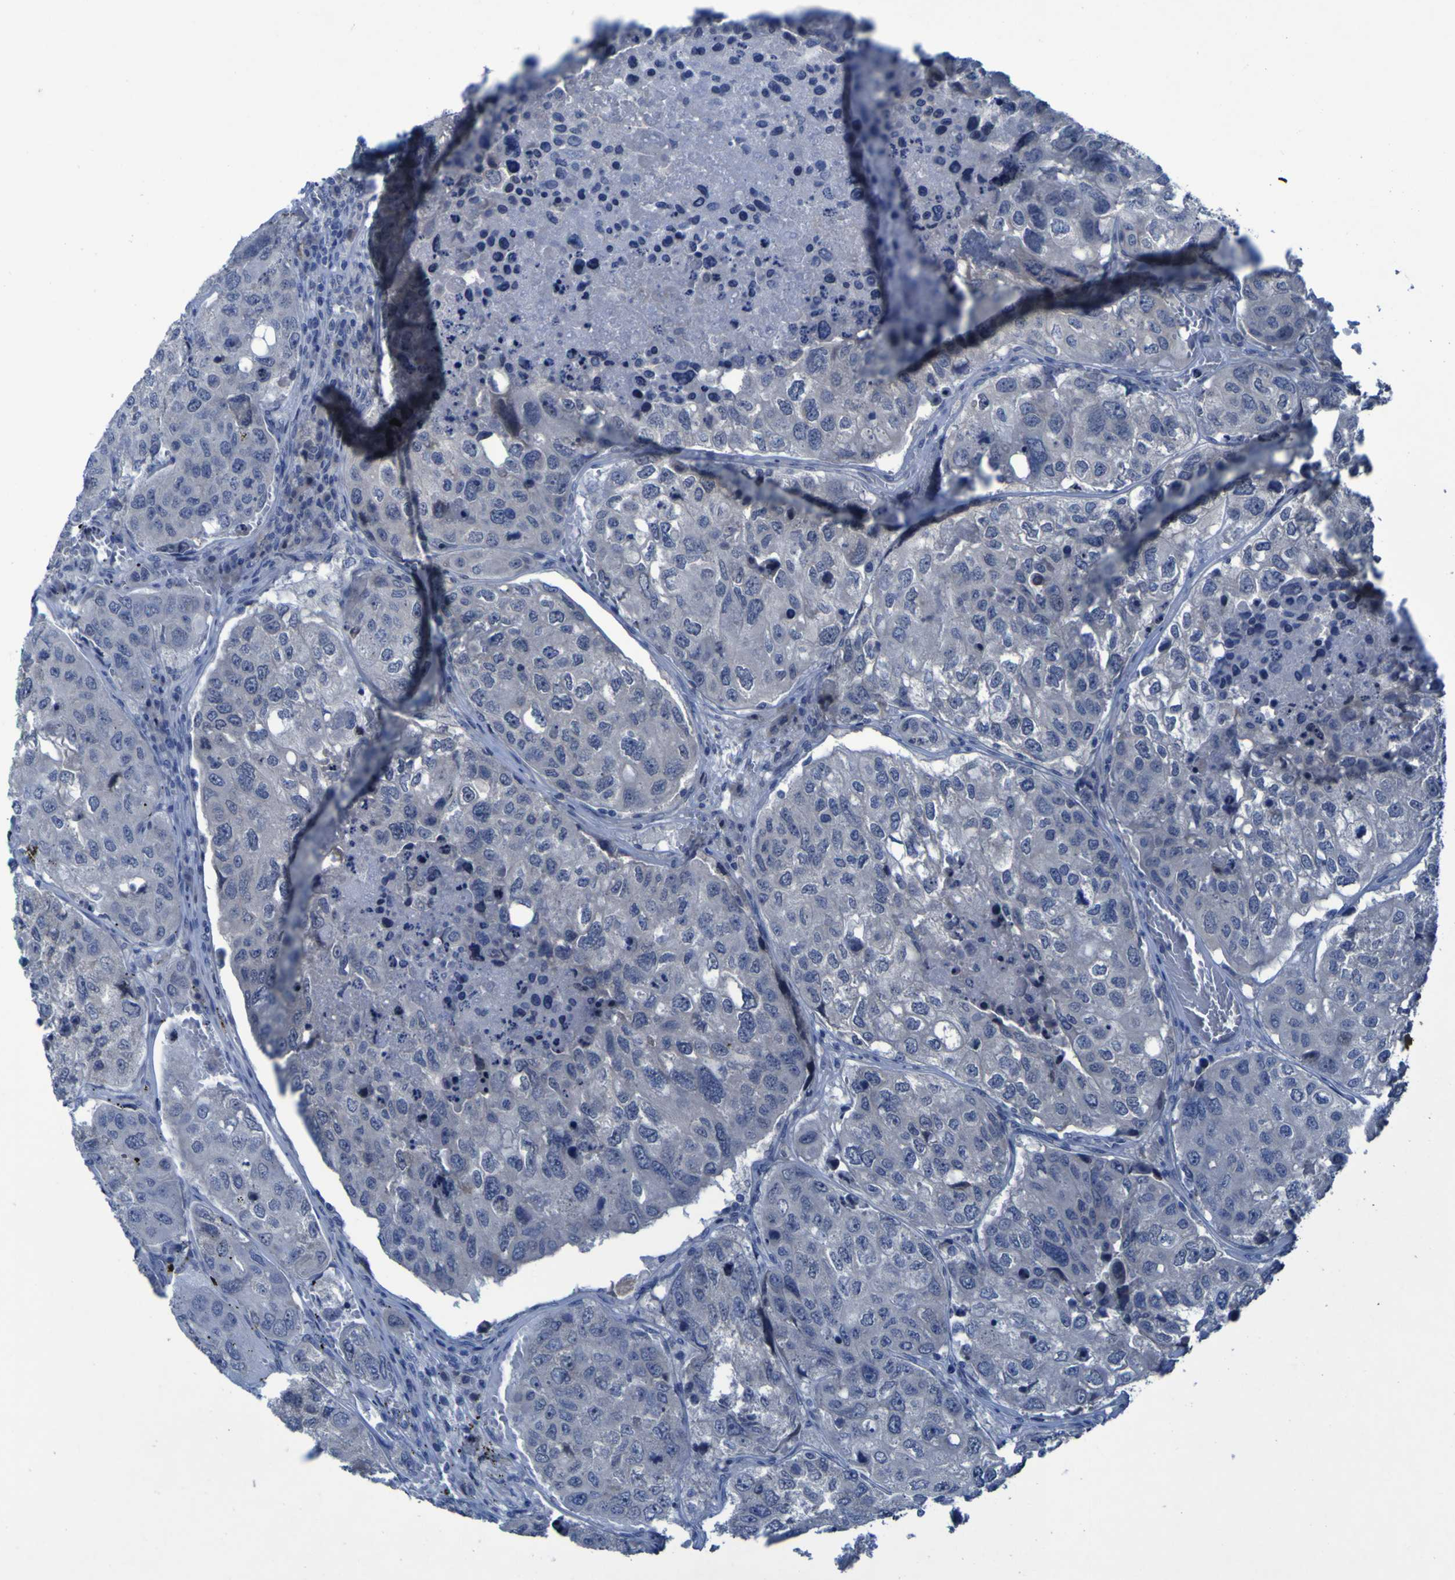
{"staining": {"intensity": "negative", "quantity": "none", "location": "none"}, "tissue": "urothelial cancer", "cell_type": "Tumor cells", "image_type": "cancer", "snomed": [{"axis": "morphology", "description": "Urothelial carcinoma, High grade"}, {"axis": "topography", "description": "Lymph node"}, {"axis": "topography", "description": "Urinary bladder"}], "caption": "The image demonstrates no significant staining in tumor cells of urothelial cancer.", "gene": "CLDN18", "patient": {"sex": "male", "age": 51}}